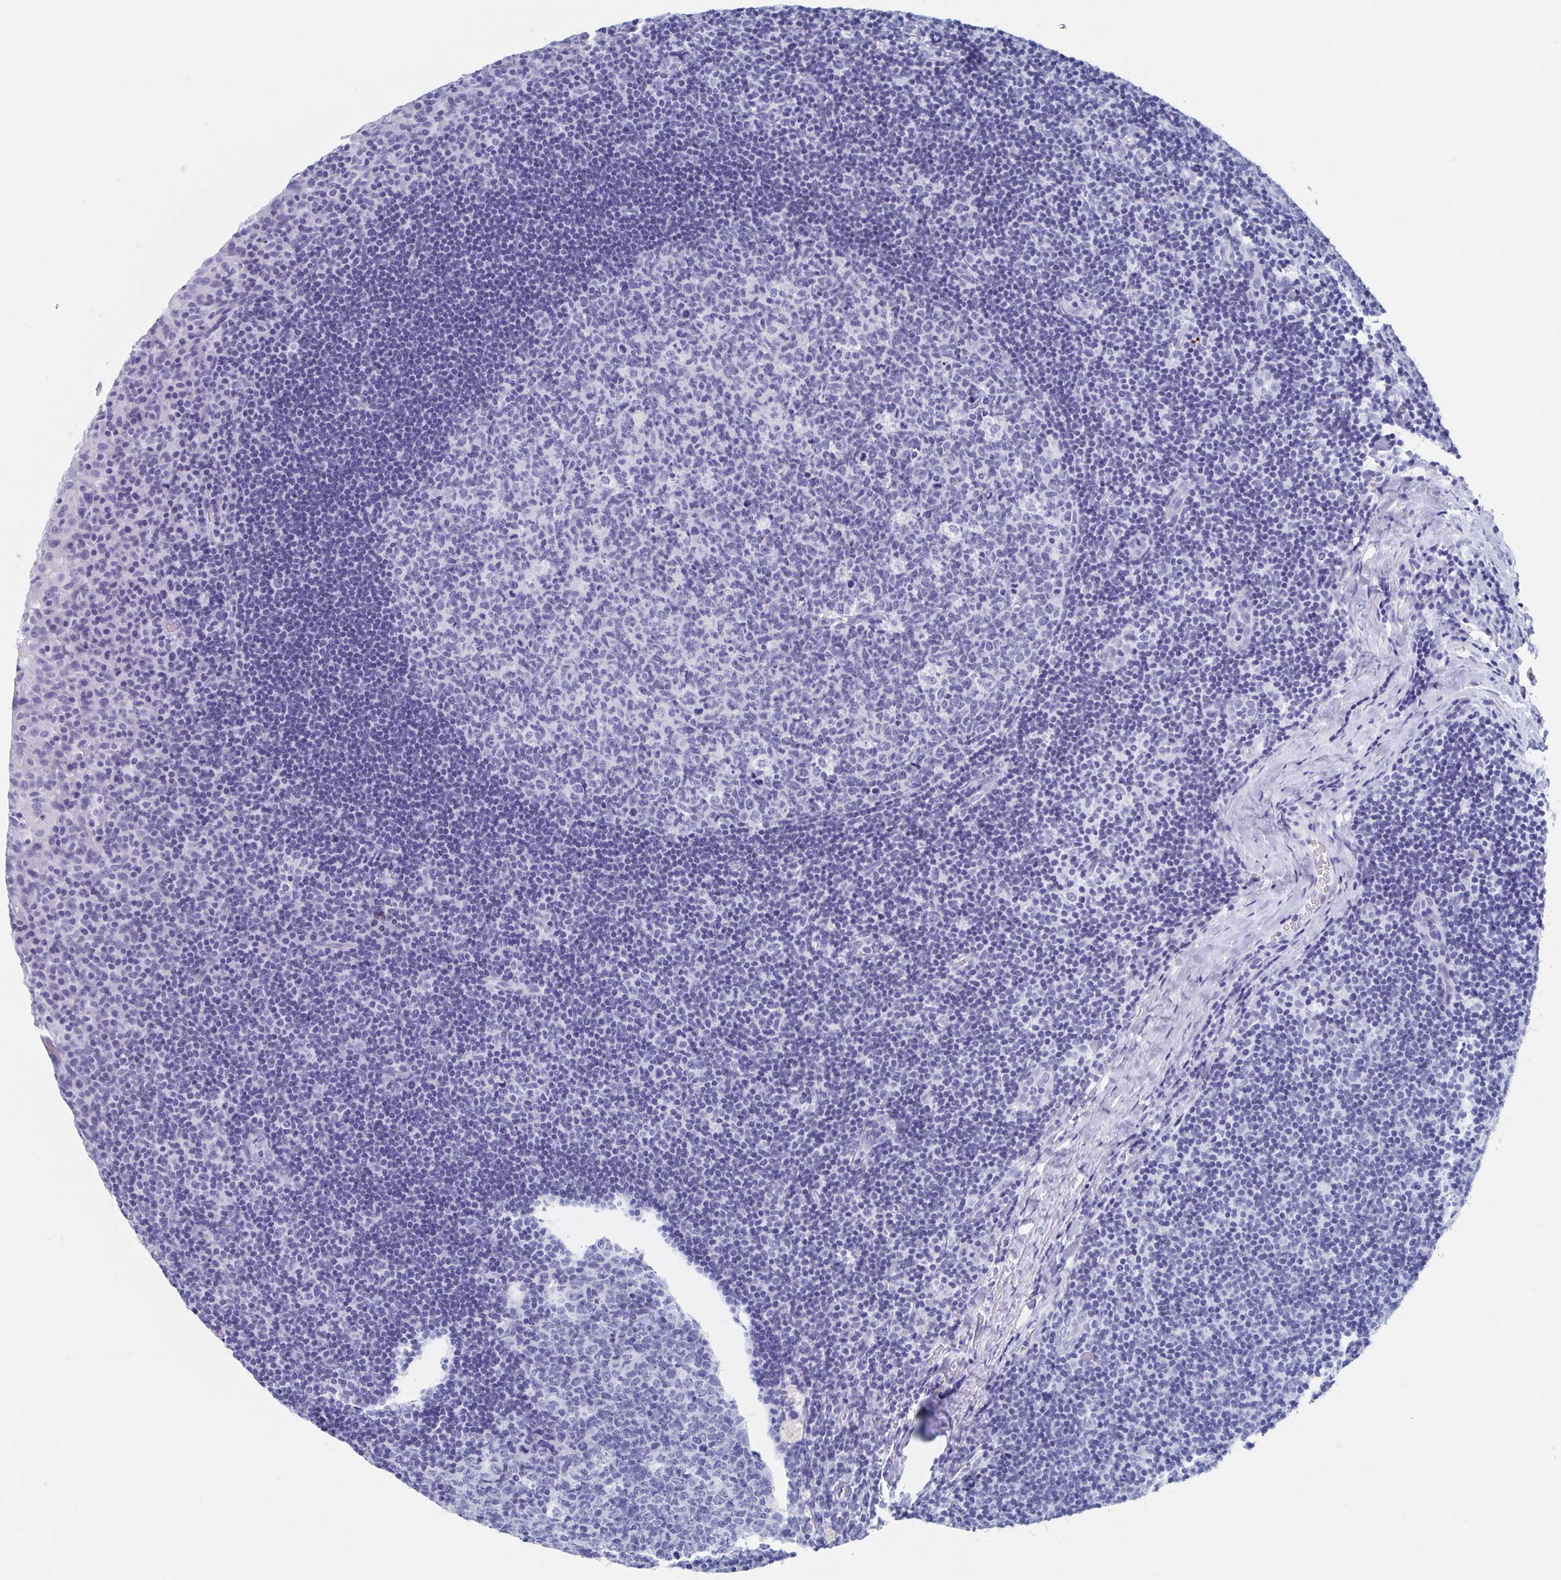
{"staining": {"intensity": "negative", "quantity": "none", "location": "none"}, "tissue": "tonsil", "cell_type": "Germinal center cells", "image_type": "normal", "snomed": [{"axis": "morphology", "description": "Normal tissue, NOS"}, {"axis": "topography", "description": "Tonsil"}], "caption": "This is an immunohistochemistry (IHC) histopathology image of benign tonsil. There is no staining in germinal center cells.", "gene": "C10orf53", "patient": {"sex": "male", "age": 17}}